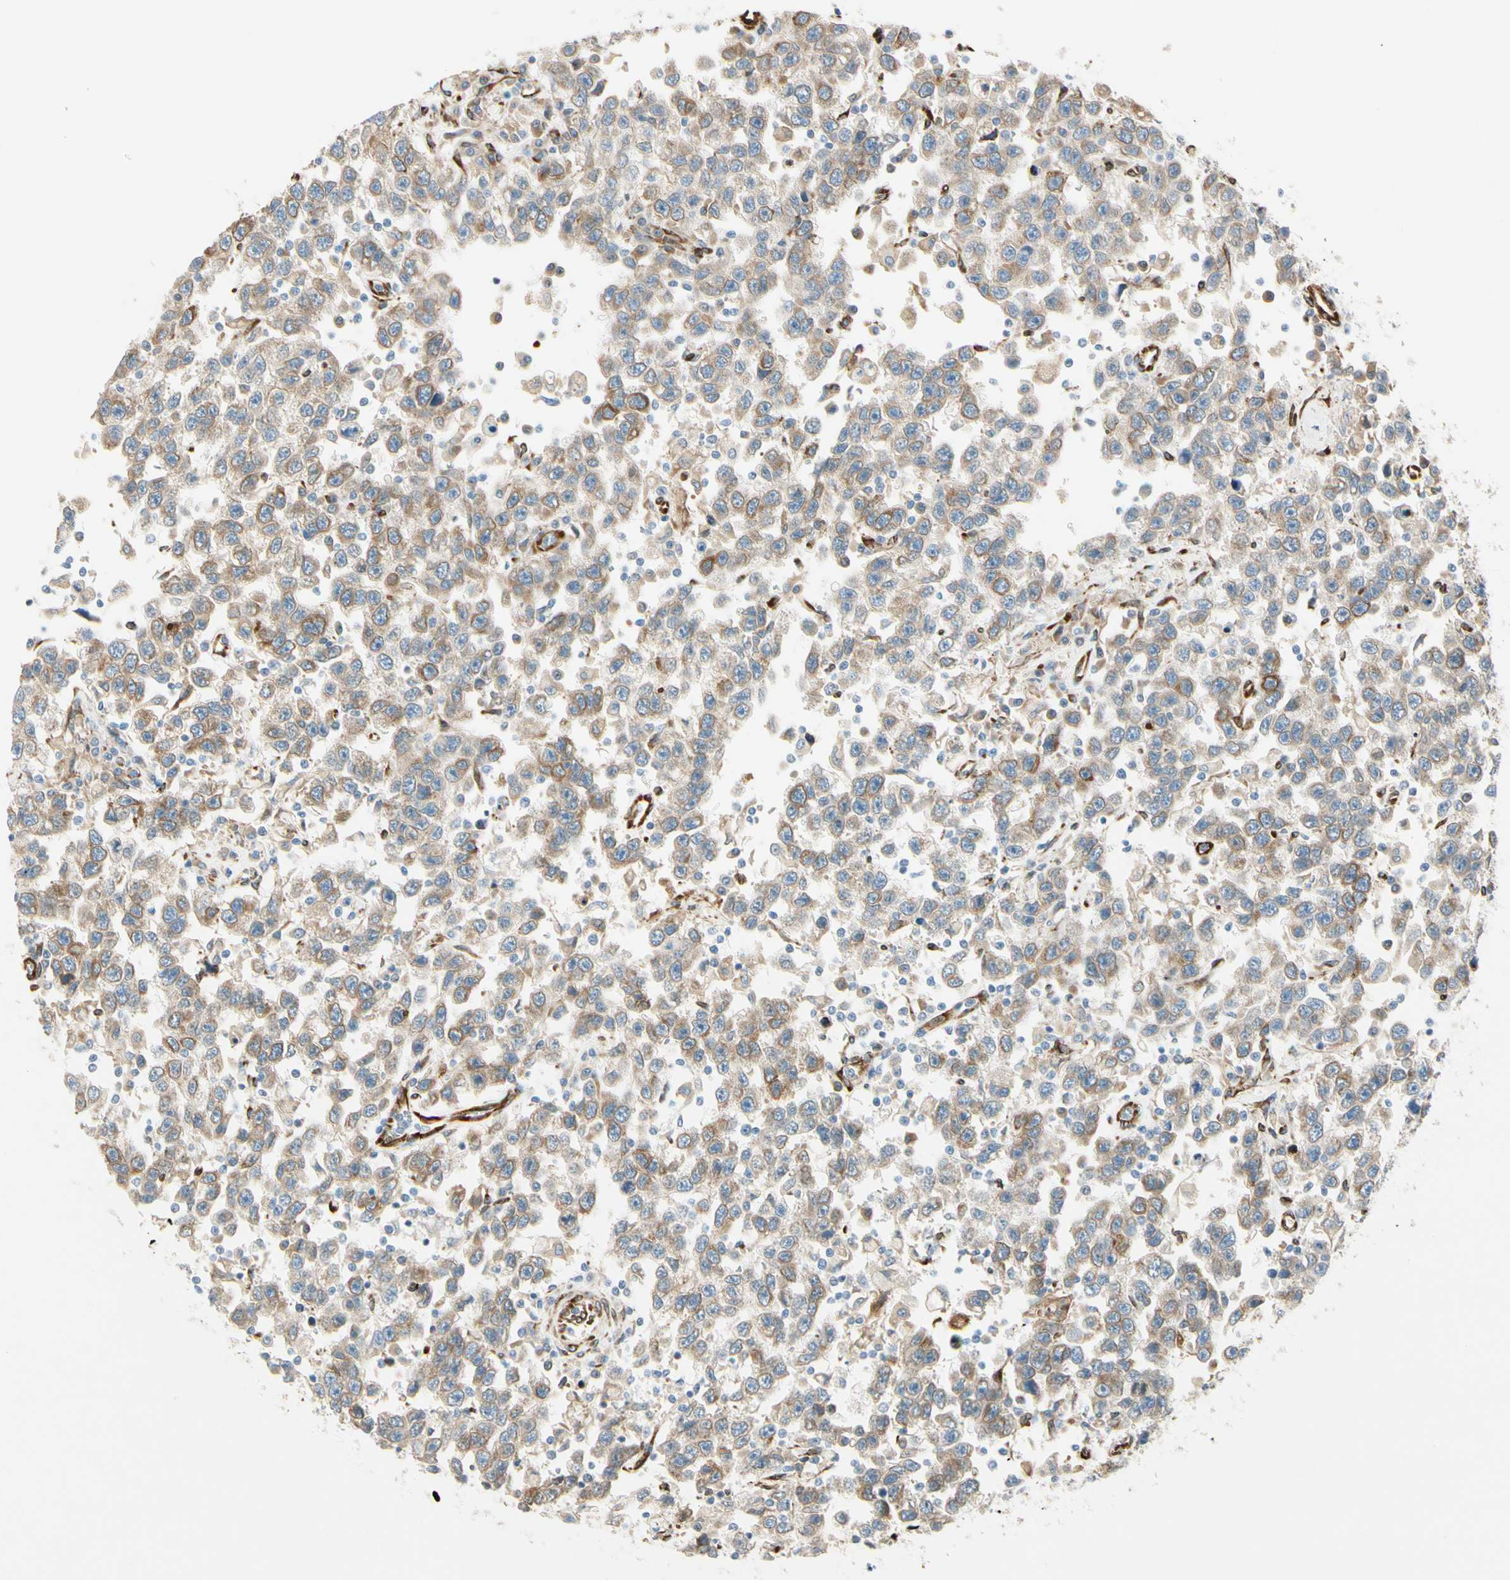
{"staining": {"intensity": "weak", "quantity": ">75%", "location": "cytoplasmic/membranous"}, "tissue": "testis cancer", "cell_type": "Tumor cells", "image_type": "cancer", "snomed": [{"axis": "morphology", "description": "Seminoma, NOS"}, {"axis": "topography", "description": "Testis"}], "caption": "Weak cytoplasmic/membranous protein positivity is identified in about >75% of tumor cells in testis cancer (seminoma).", "gene": "FKBP7", "patient": {"sex": "male", "age": 41}}